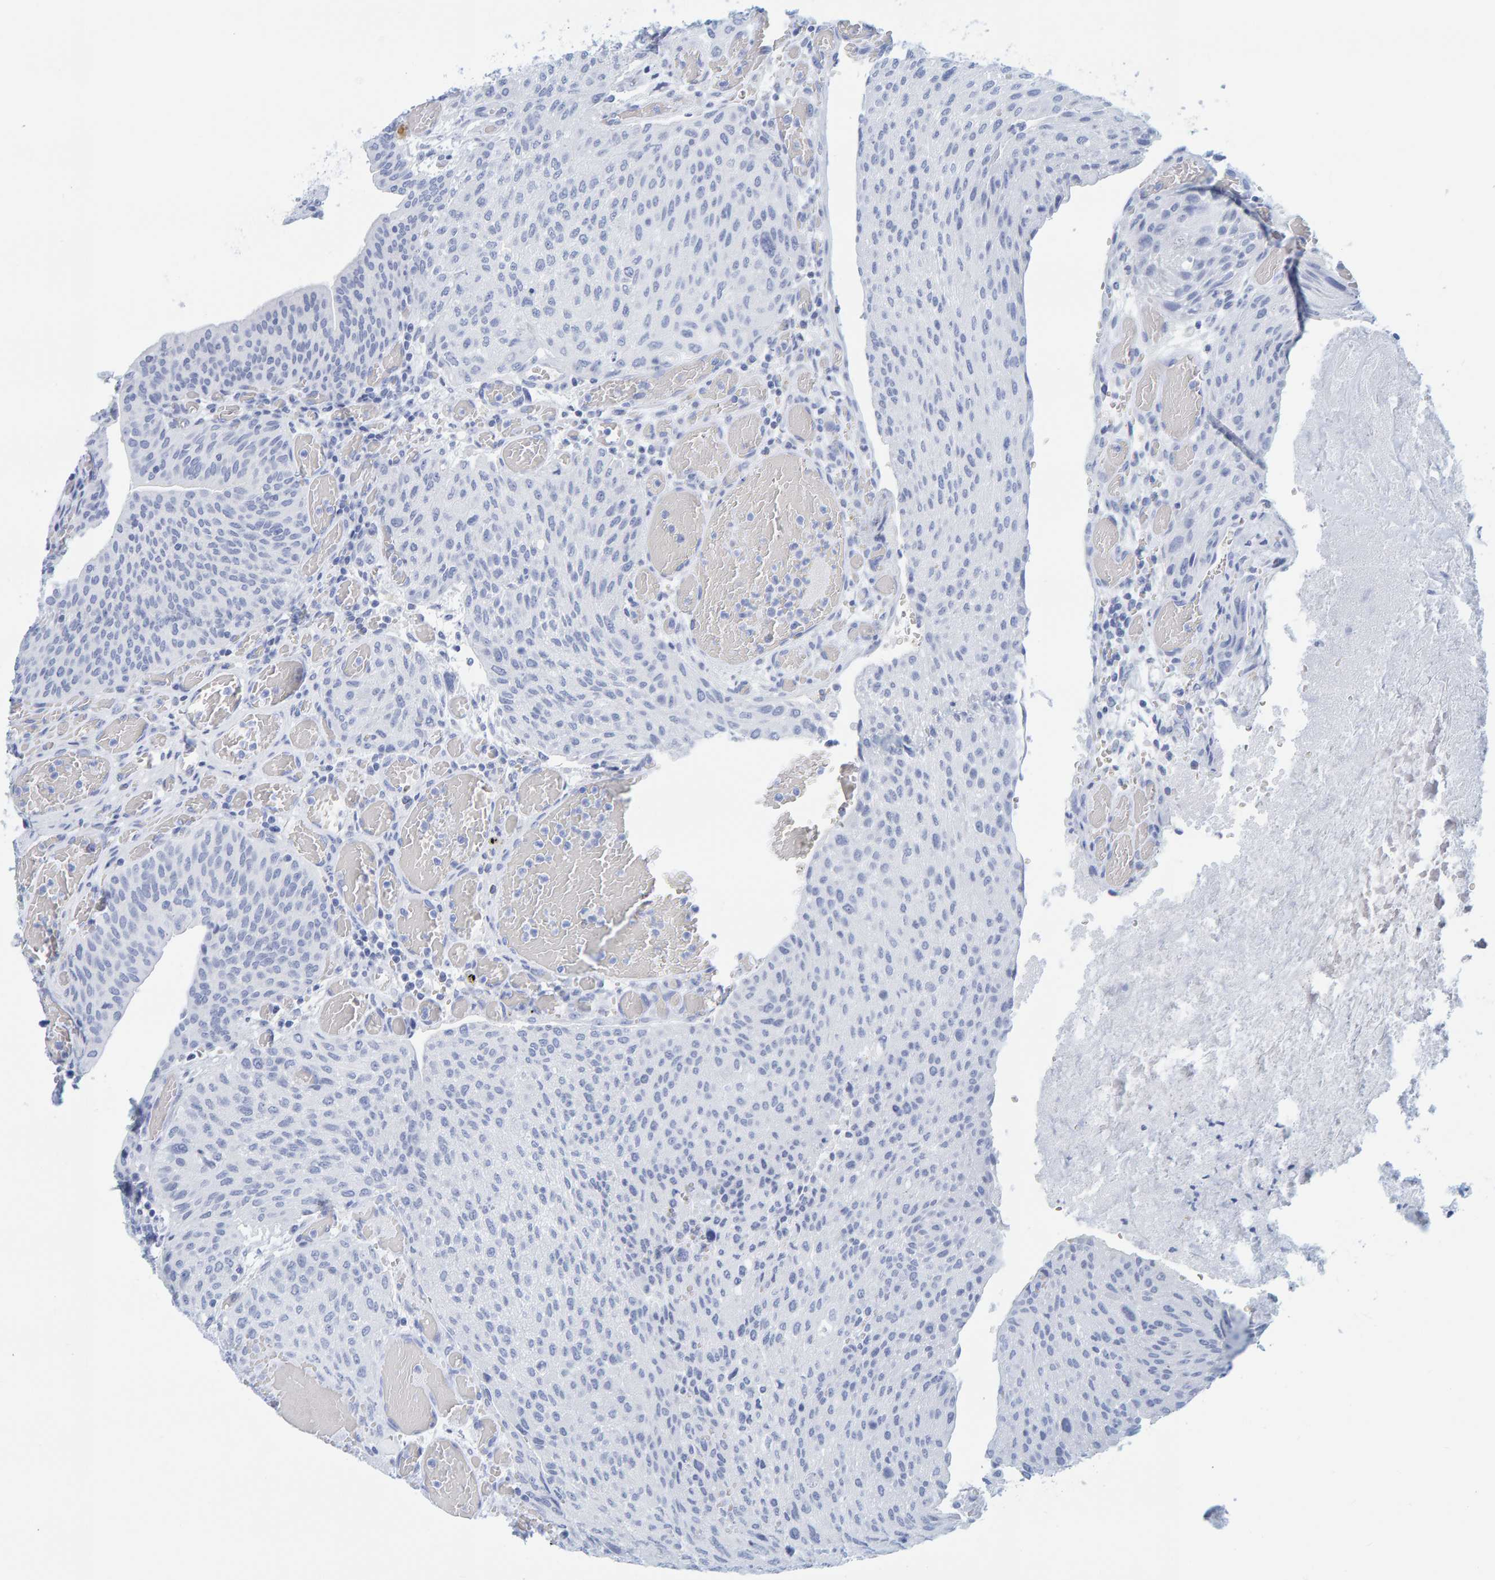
{"staining": {"intensity": "negative", "quantity": "none", "location": "none"}, "tissue": "urothelial cancer", "cell_type": "Tumor cells", "image_type": "cancer", "snomed": [{"axis": "morphology", "description": "Urothelial carcinoma, Low grade"}, {"axis": "morphology", "description": "Urothelial carcinoma, High grade"}, {"axis": "topography", "description": "Urinary bladder"}], "caption": "Immunohistochemistry of human urothelial cancer exhibits no positivity in tumor cells.", "gene": "SFTPC", "patient": {"sex": "male", "age": 35}}